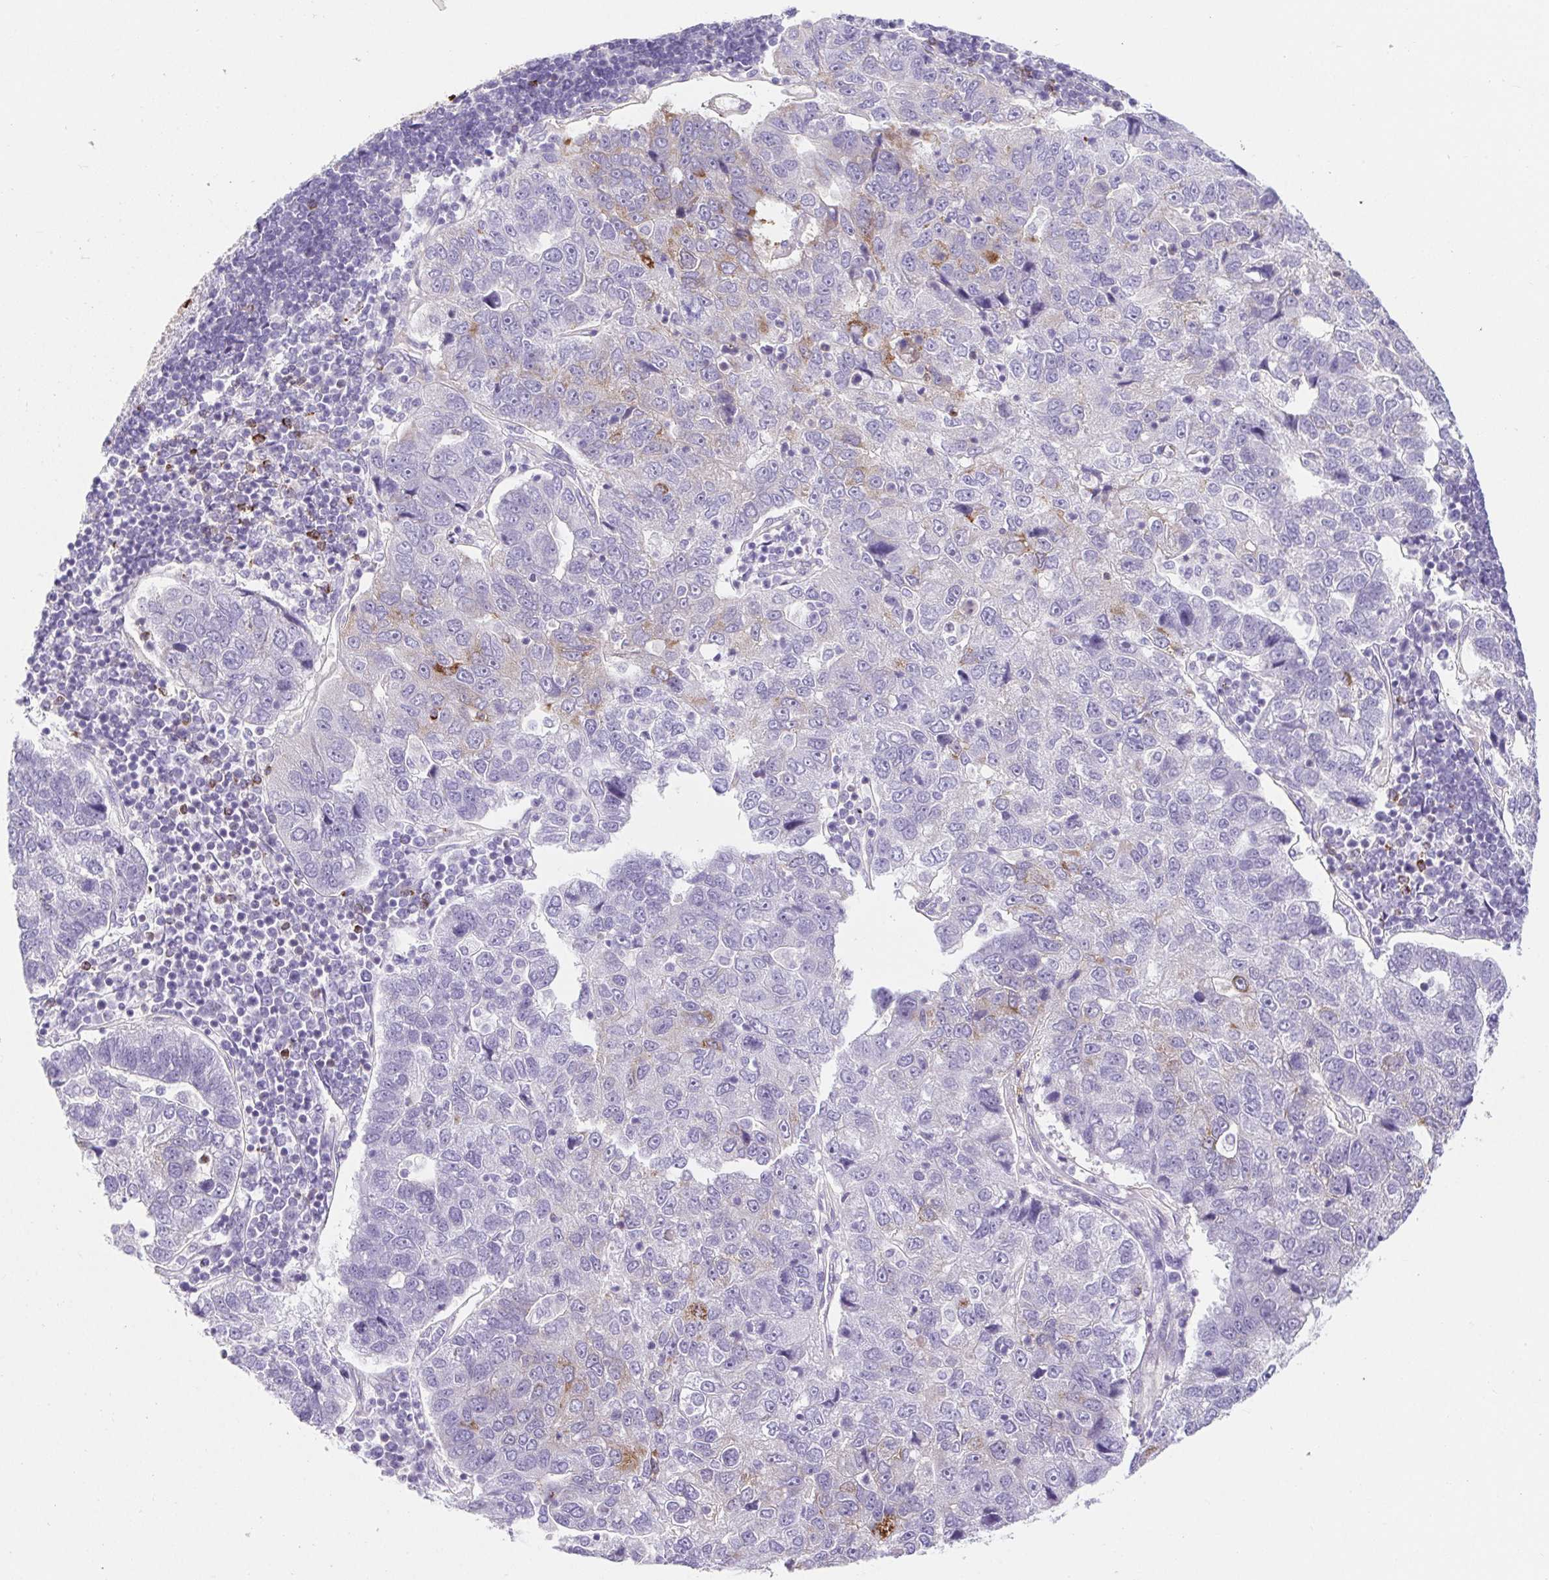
{"staining": {"intensity": "weak", "quantity": "<25%", "location": "cytoplasmic/membranous"}, "tissue": "pancreatic cancer", "cell_type": "Tumor cells", "image_type": "cancer", "snomed": [{"axis": "morphology", "description": "Adenocarcinoma, NOS"}, {"axis": "topography", "description": "Pancreas"}], "caption": "The histopathology image exhibits no significant staining in tumor cells of adenocarcinoma (pancreatic). The staining was performed using DAB (3,3'-diaminobenzidine) to visualize the protein expression in brown, while the nuclei were stained in blue with hematoxylin (Magnification: 20x).", "gene": "BCAS1", "patient": {"sex": "female", "age": 61}}